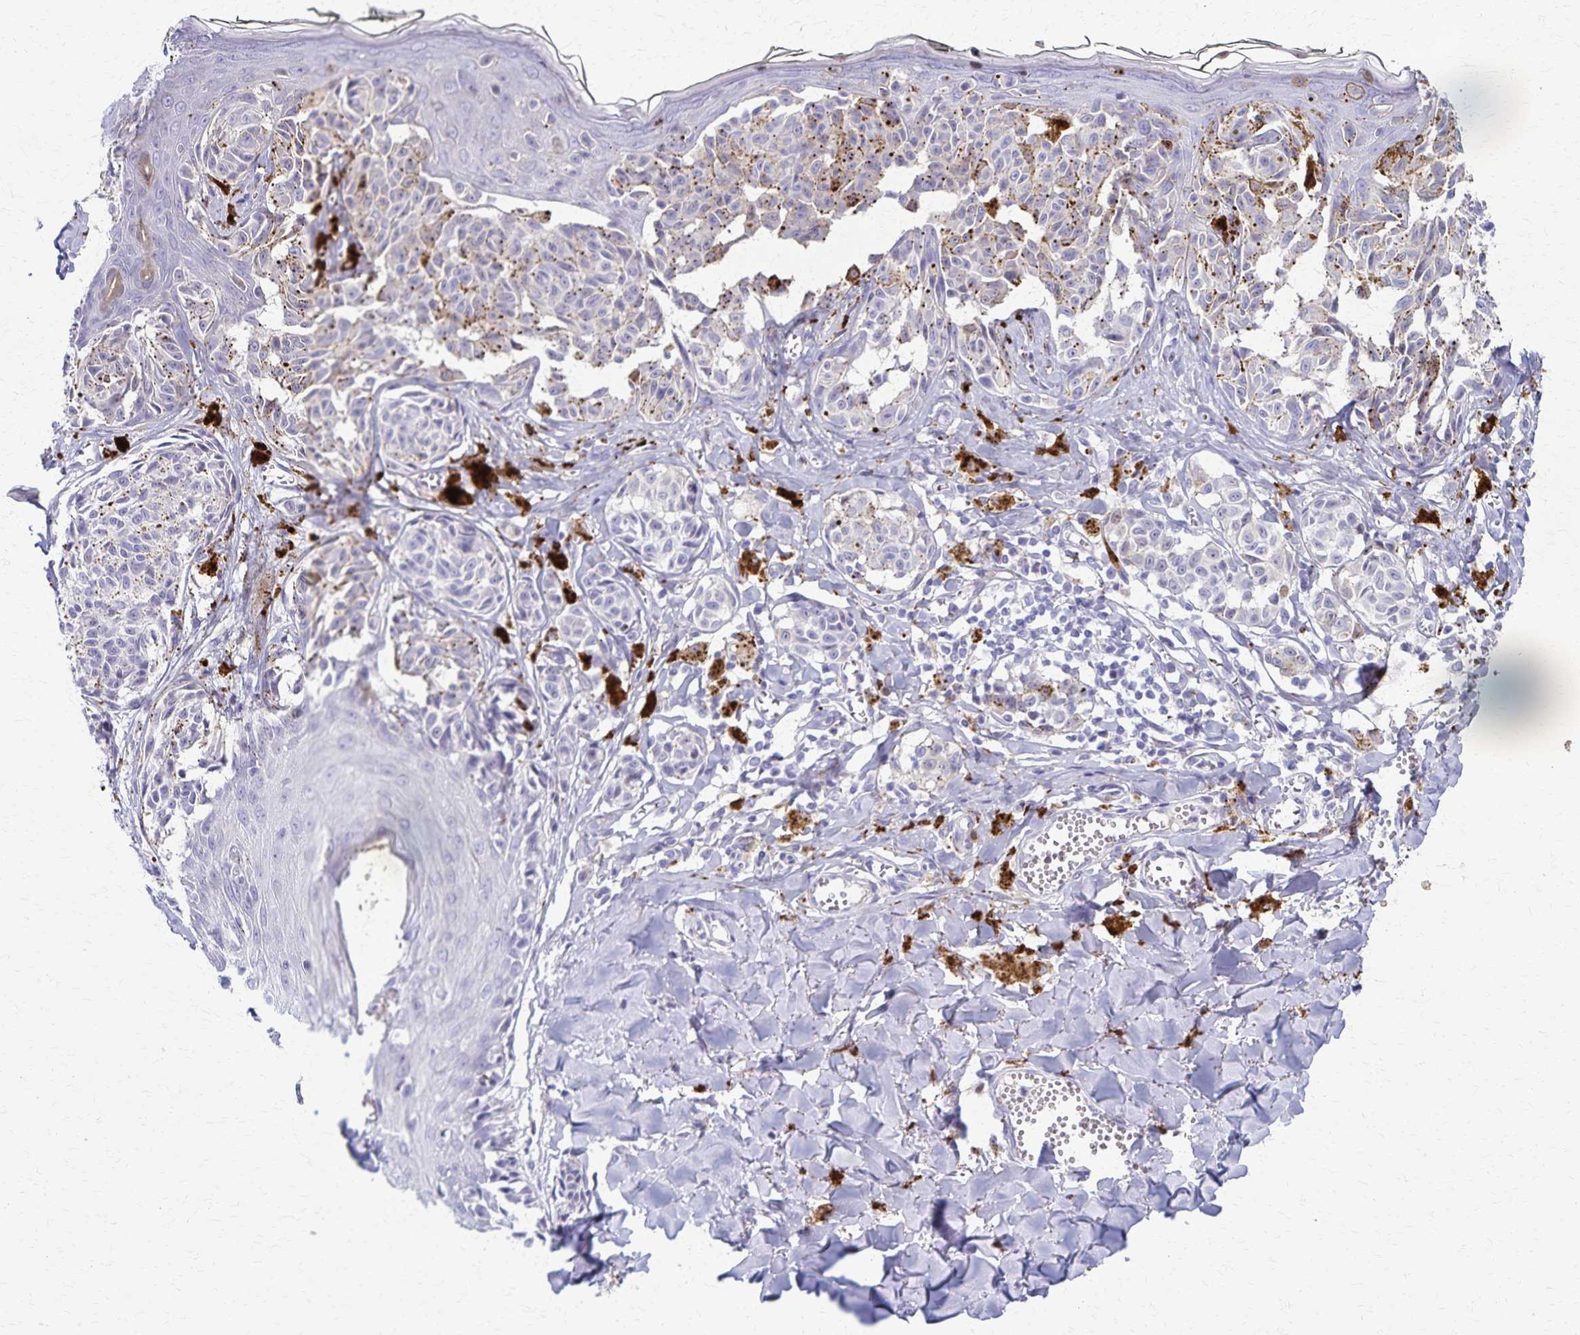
{"staining": {"intensity": "moderate", "quantity": "<25%", "location": "cytoplasmic/membranous"}, "tissue": "melanoma", "cell_type": "Tumor cells", "image_type": "cancer", "snomed": [{"axis": "morphology", "description": "Malignant melanoma, NOS"}, {"axis": "topography", "description": "Skin"}], "caption": "Immunohistochemistry micrograph of malignant melanoma stained for a protein (brown), which shows low levels of moderate cytoplasmic/membranous positivity in about <25% of tumor cells.", "gene": "TMEM60", "patient": {"sex": "female", "age": 43}}